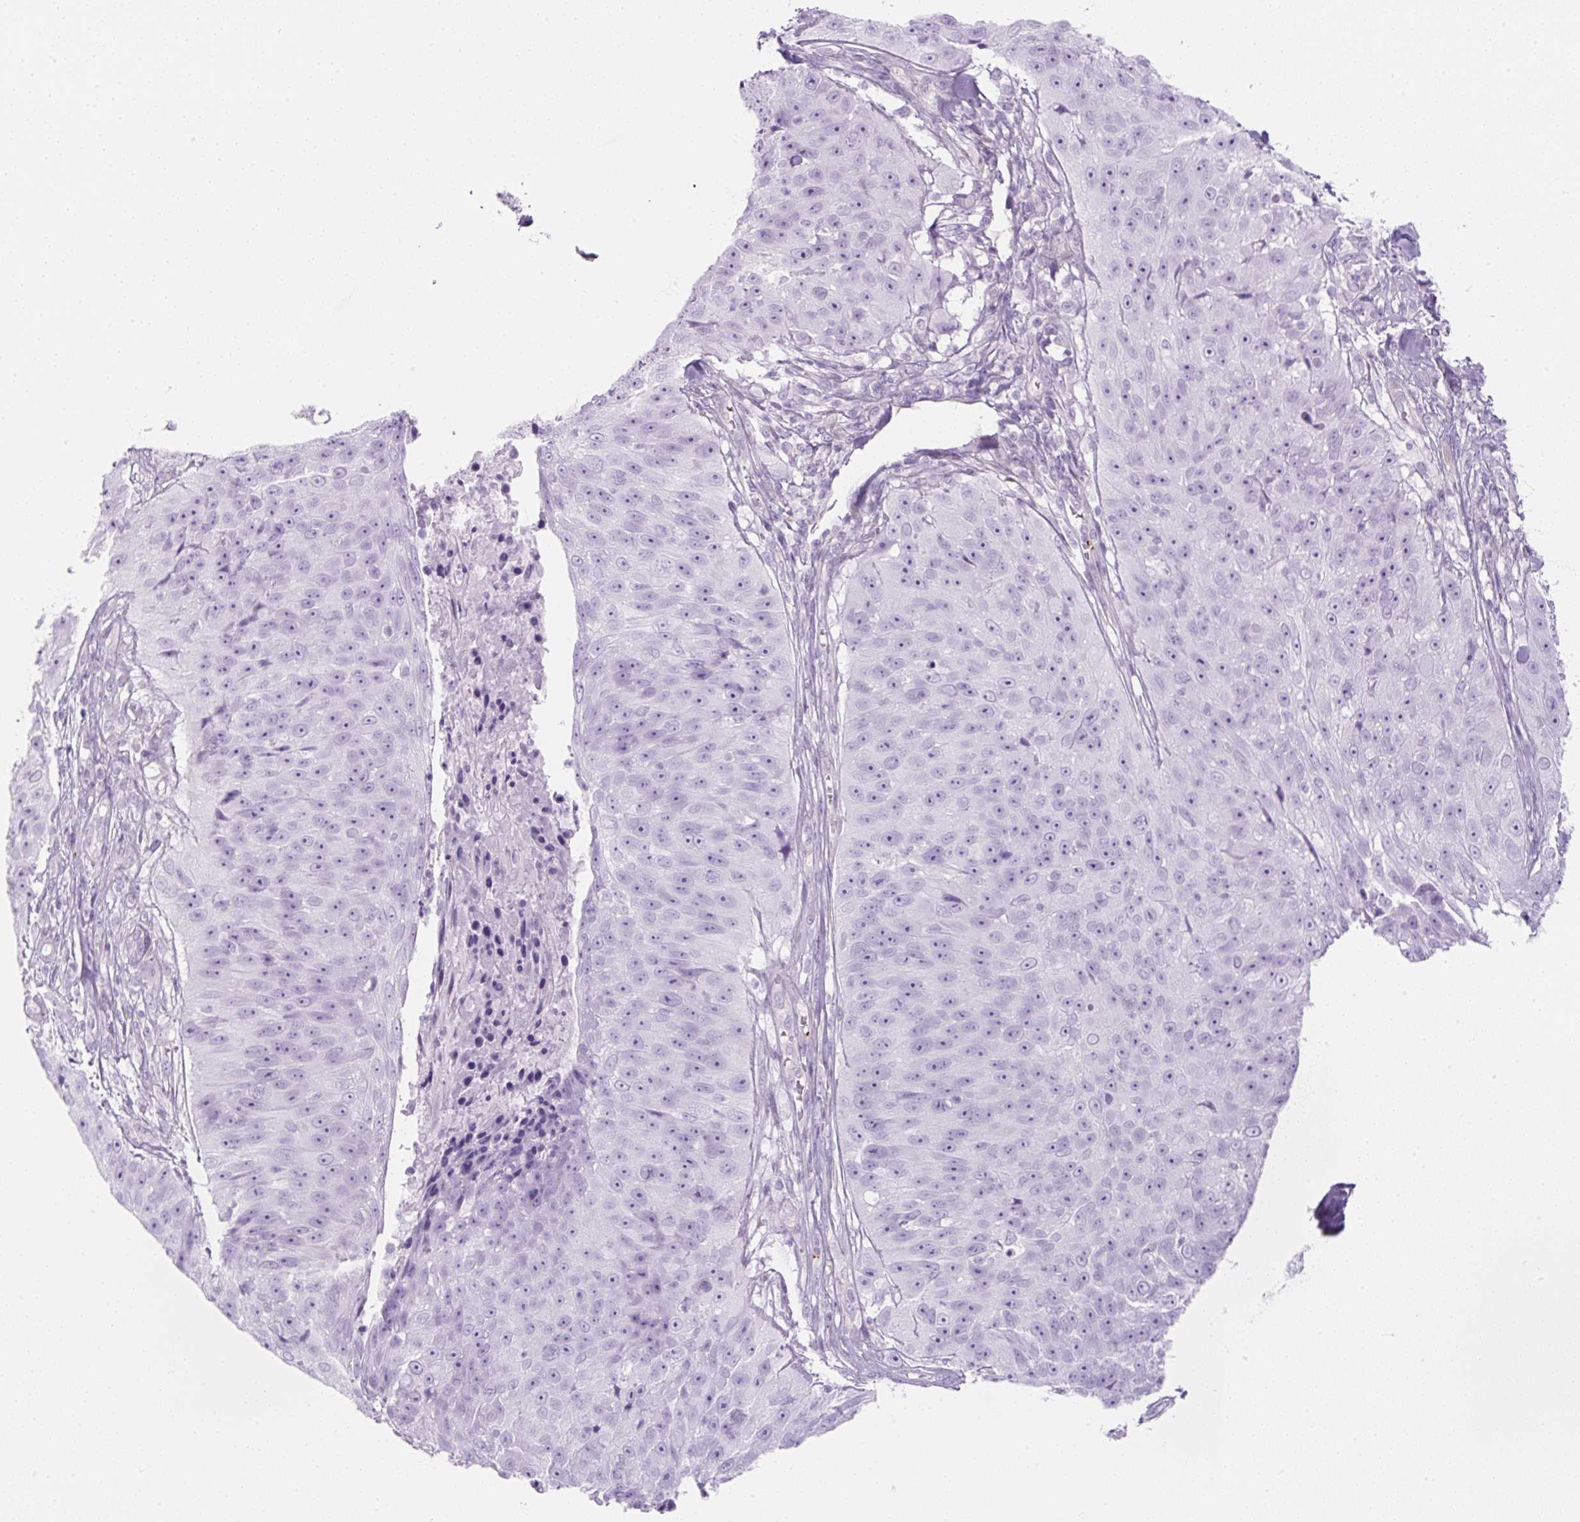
{"staining": {"intensity": "negative", "quantity": "none", "location": "none"}, "tissue": "skin cancer", "cell_type": "Tumor cells", "image_type": "cancer", "snomed": [{"axis": "morphology", "description": "Squamous cell carcinoma, NOS"}, {"axis": "topography", "description": "Skin"}], "caption": "Tumor cells are negative for brown protein staining in skin squamous cell carcinoma. (Stains: DAB (3,3'-diaminobenzidine) IHC with hematoxylin counter stain, Microscopy: brightfield microscopy at high magnification).", "gene": "PF4V1", "patient": {"sex": "female", "age": 87}}